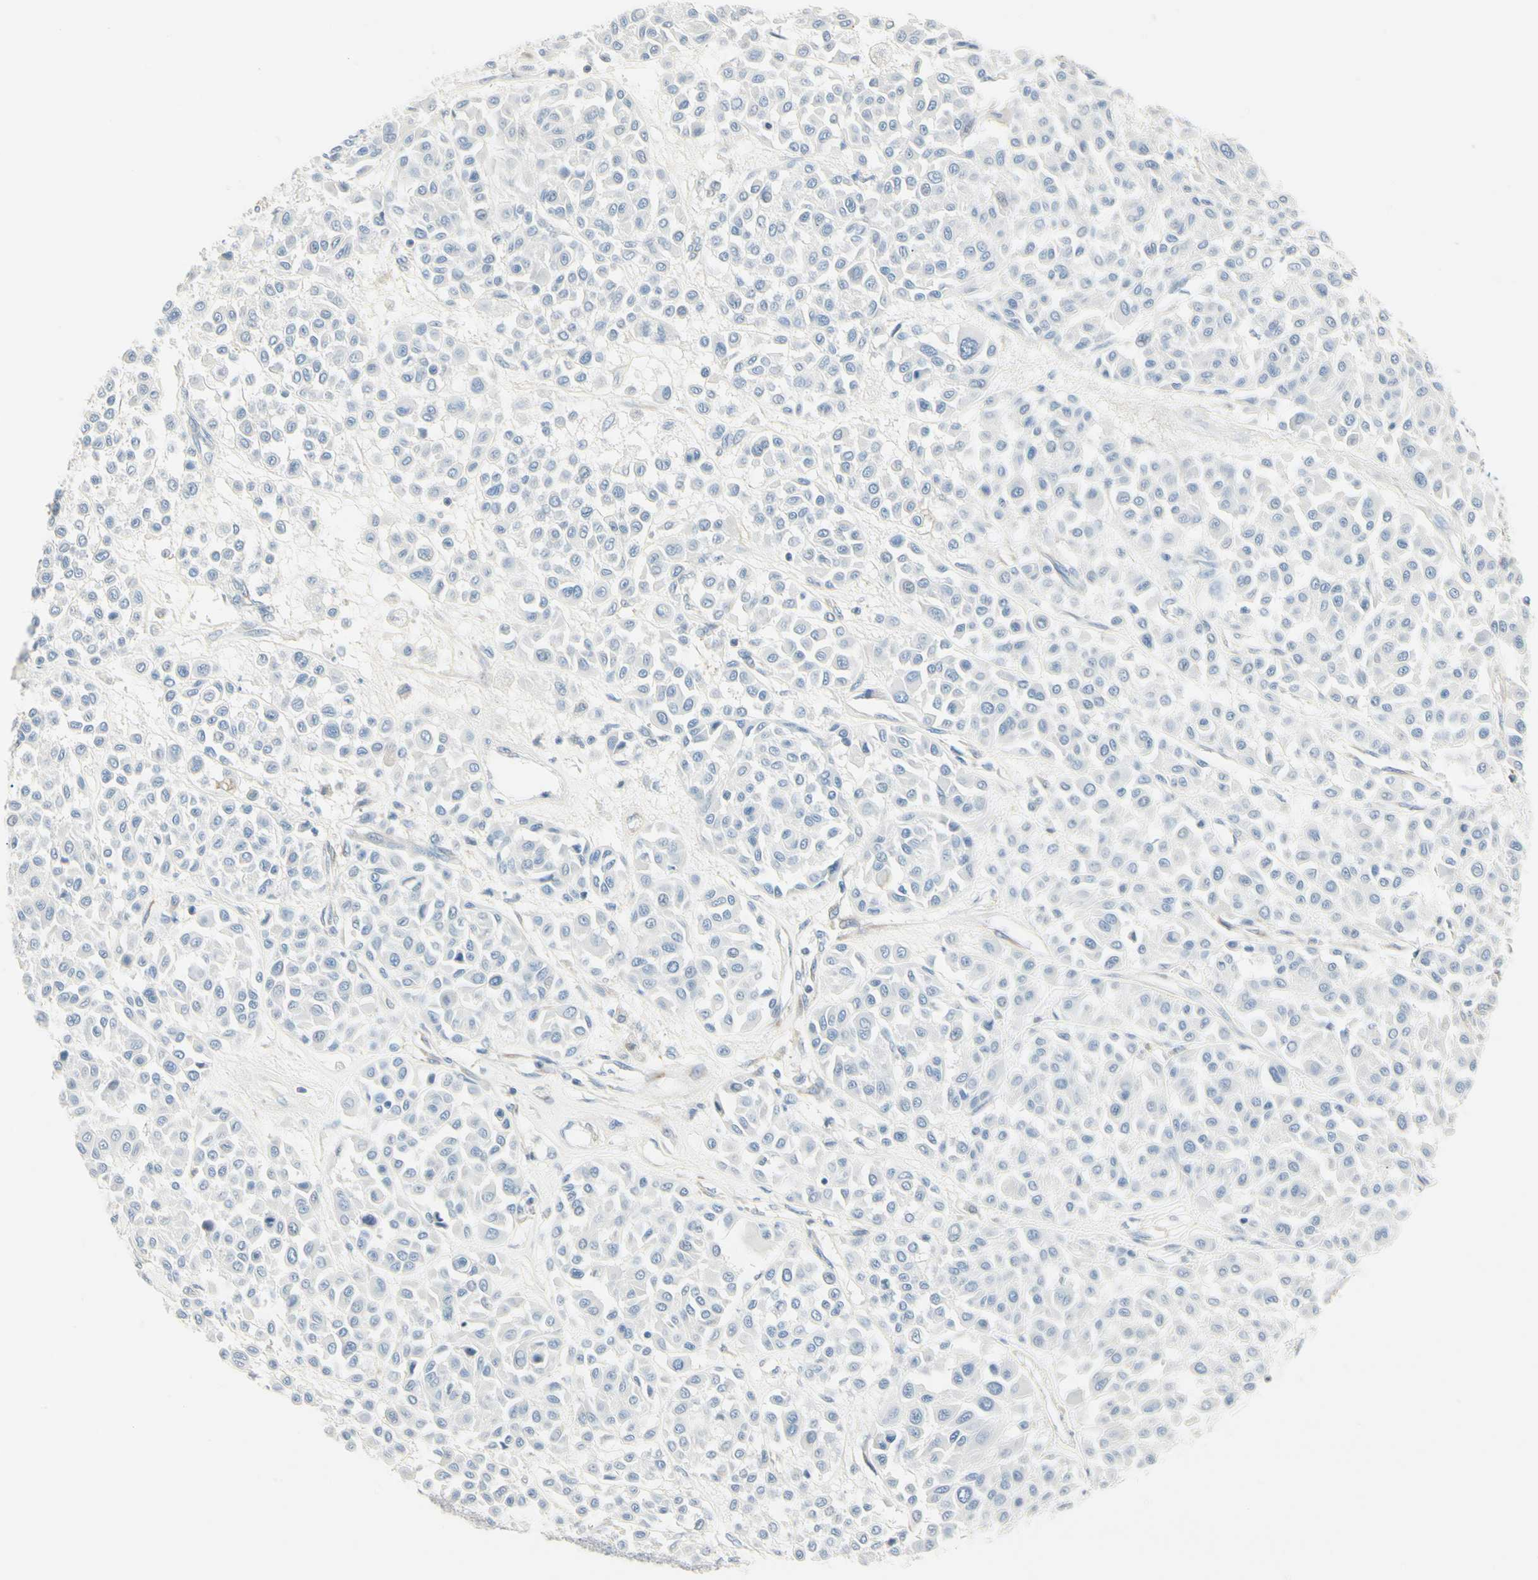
{"staining": {"intensity": "negative", "quantity": "none", "location": "none"}, "tissue": "melanoma", "cell_type": "Tumor cells", "image_type": "cancer", "snomed": [{"axis": "morphology", "description": "Malignant melanoma, Metastatic site"}, {"axis": "topography", "description": "Soft tissue"}], "caption": "This is a image of IHC staining of melanoma, which shows no expression in tumor cells. (Brightfield microscopy of DAB (3,3'-diaminobenzidine) IHC at high magnification).", "gene": "AMPH", "patient": {"sex": "male", "age": 41}}